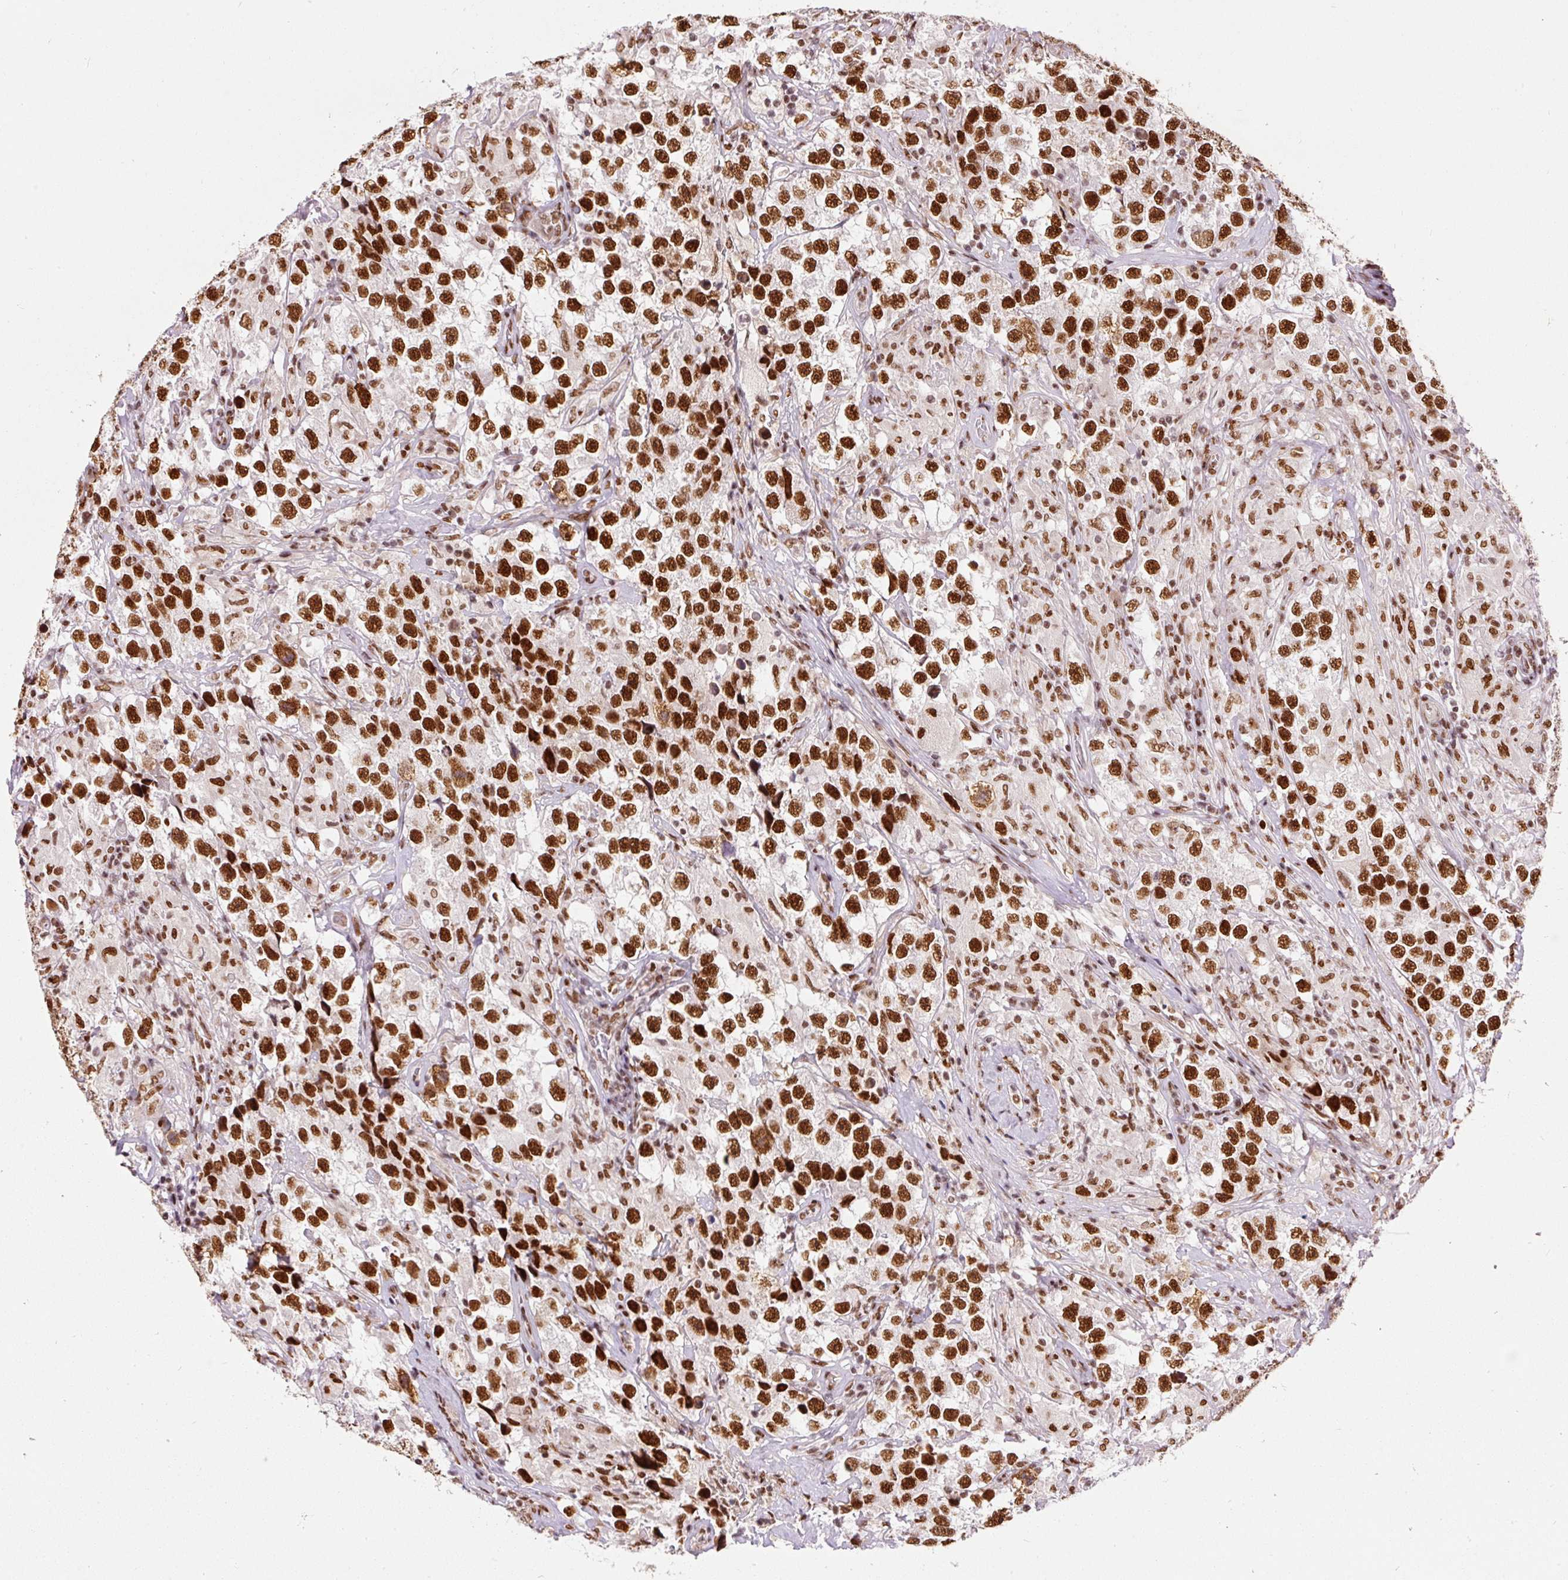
{"staining": {"intensity": "strong", "quantity": ">75%", "location": "nuclear"}, "tissue": "testis cancer", "cell_type": "Tumor cells", "image_type": "cancer", "snomed": [{"axis": "morphology", "description": "Seminoma, NOS"}, {"axis": "topography", "description": "Testis"}], "caption": "Strong nuclear staining is identified in about >75% of tumor cells in testis cancer (seminoma). The staining is performed using DAB brown chromogen to label protein expression. The nuclei are counter-stained blue using hematoxylin.", "gene": "HNRNPC", "patient": {"sex": "male", "age": 46}}